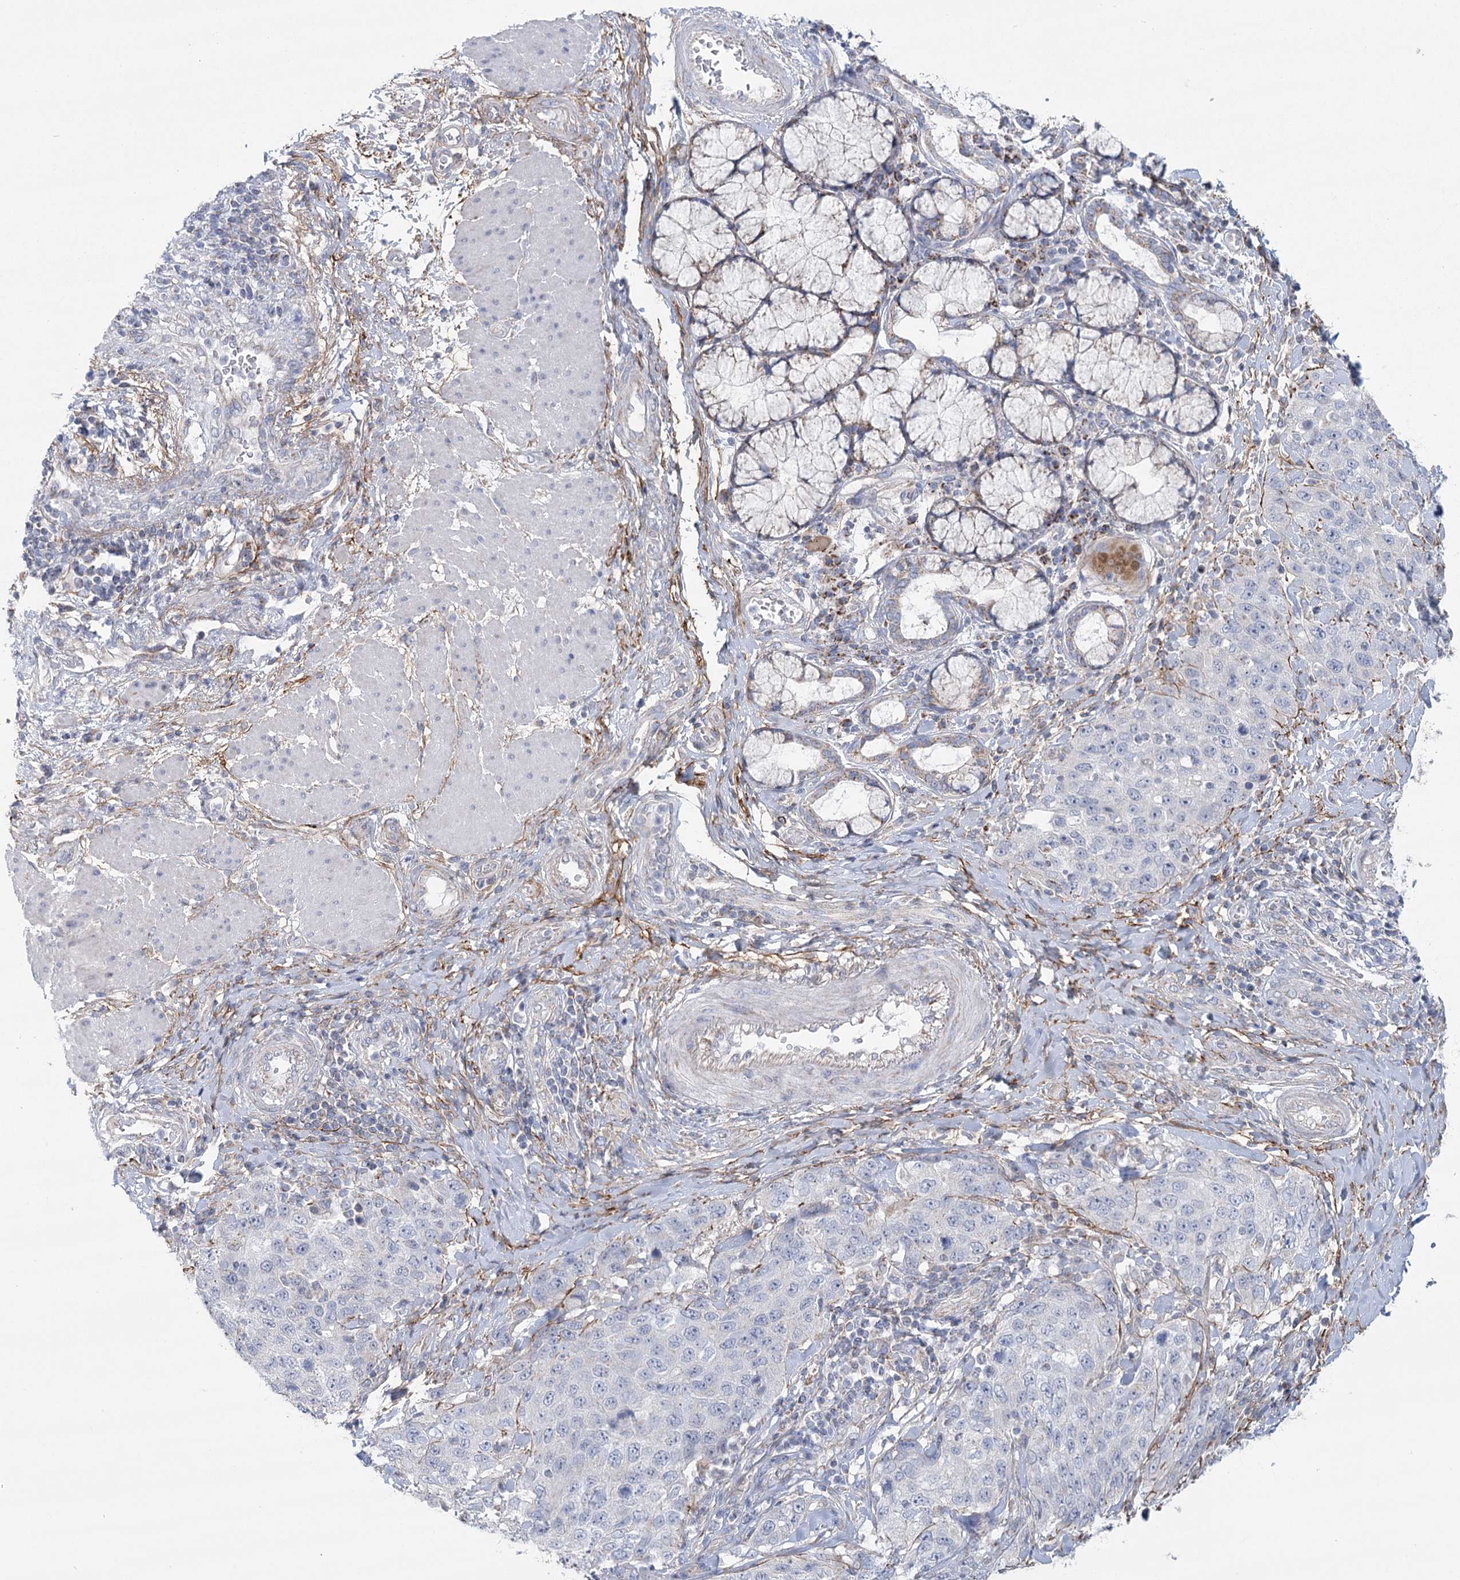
{"staining": {"intensity": "negative", "quantity": "none", "location": "none"}, "tissue": "stomach cancer", "cell_type": "Tumor cells", "image_type": "cancer", "snomed": [{"axis": "morphology", "description": "Adenocarcinoma, NOS"}, {"axis": "topography", "description": "Stomach"}], "caption": "The photomicrograph shows no significant positivity in tumor cells of stomach adenocarcinoma.", "gene": "SNX7", "patient": {"sex": "male", "age": 48}}